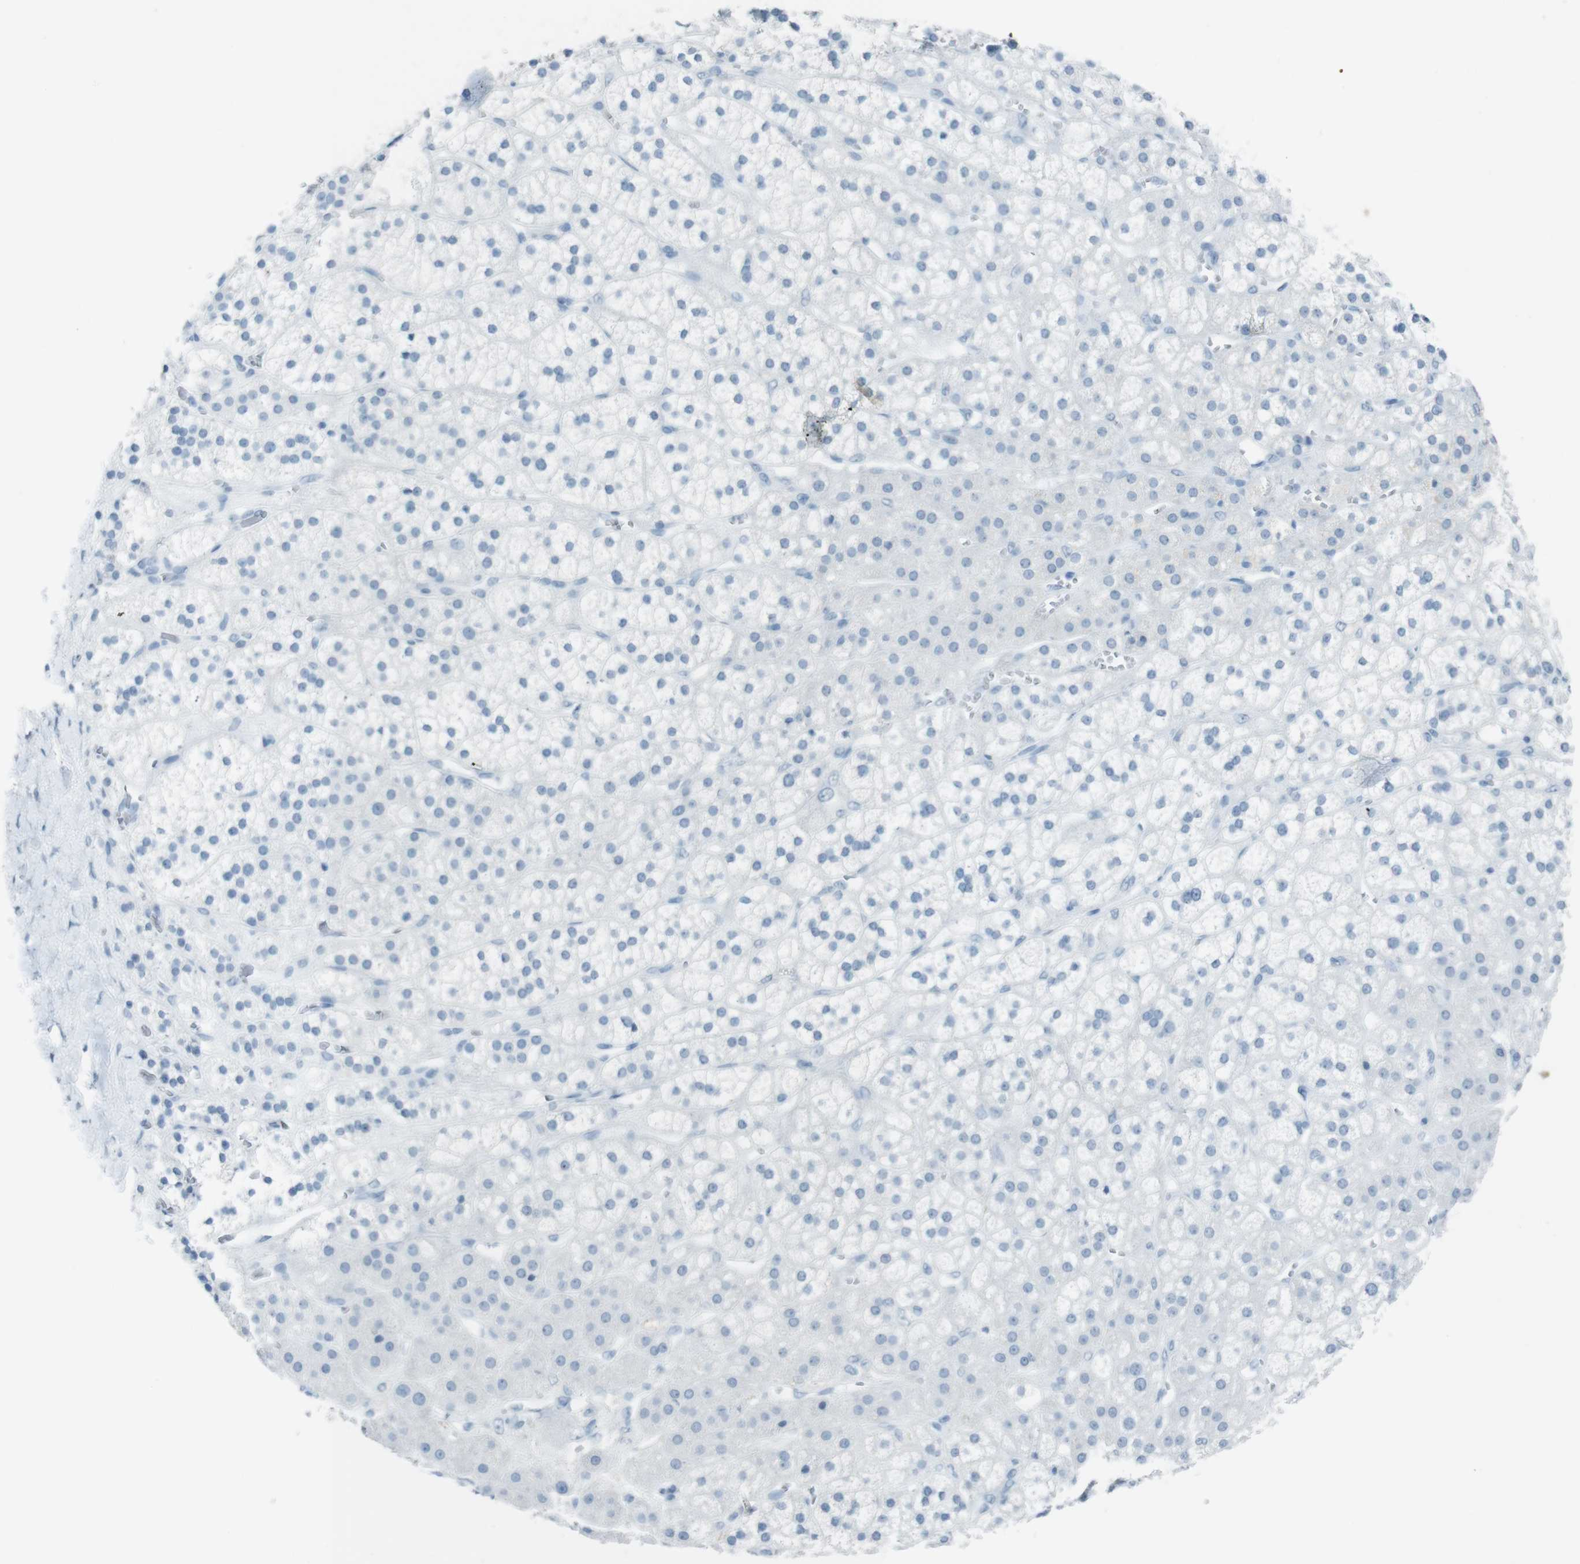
{"staining": {"intensity": "negative", "quantity": "none", "location": "none"}, "tissue": "adrenal gland", "cell_type": "Glandular cells", "image_type": "normal", "snomed": [{"axis": "morphology", "description": "Normal tissue, NOS"}, {"axis": "topography", "description": "Adrenal gland"}], "caption": "The immunohistochemistry (IHC) image has no significant positivity in glandular cells of adrenal gland.", "gene": "TMEM207", "patient": {"sex": "male", "age": 56}}